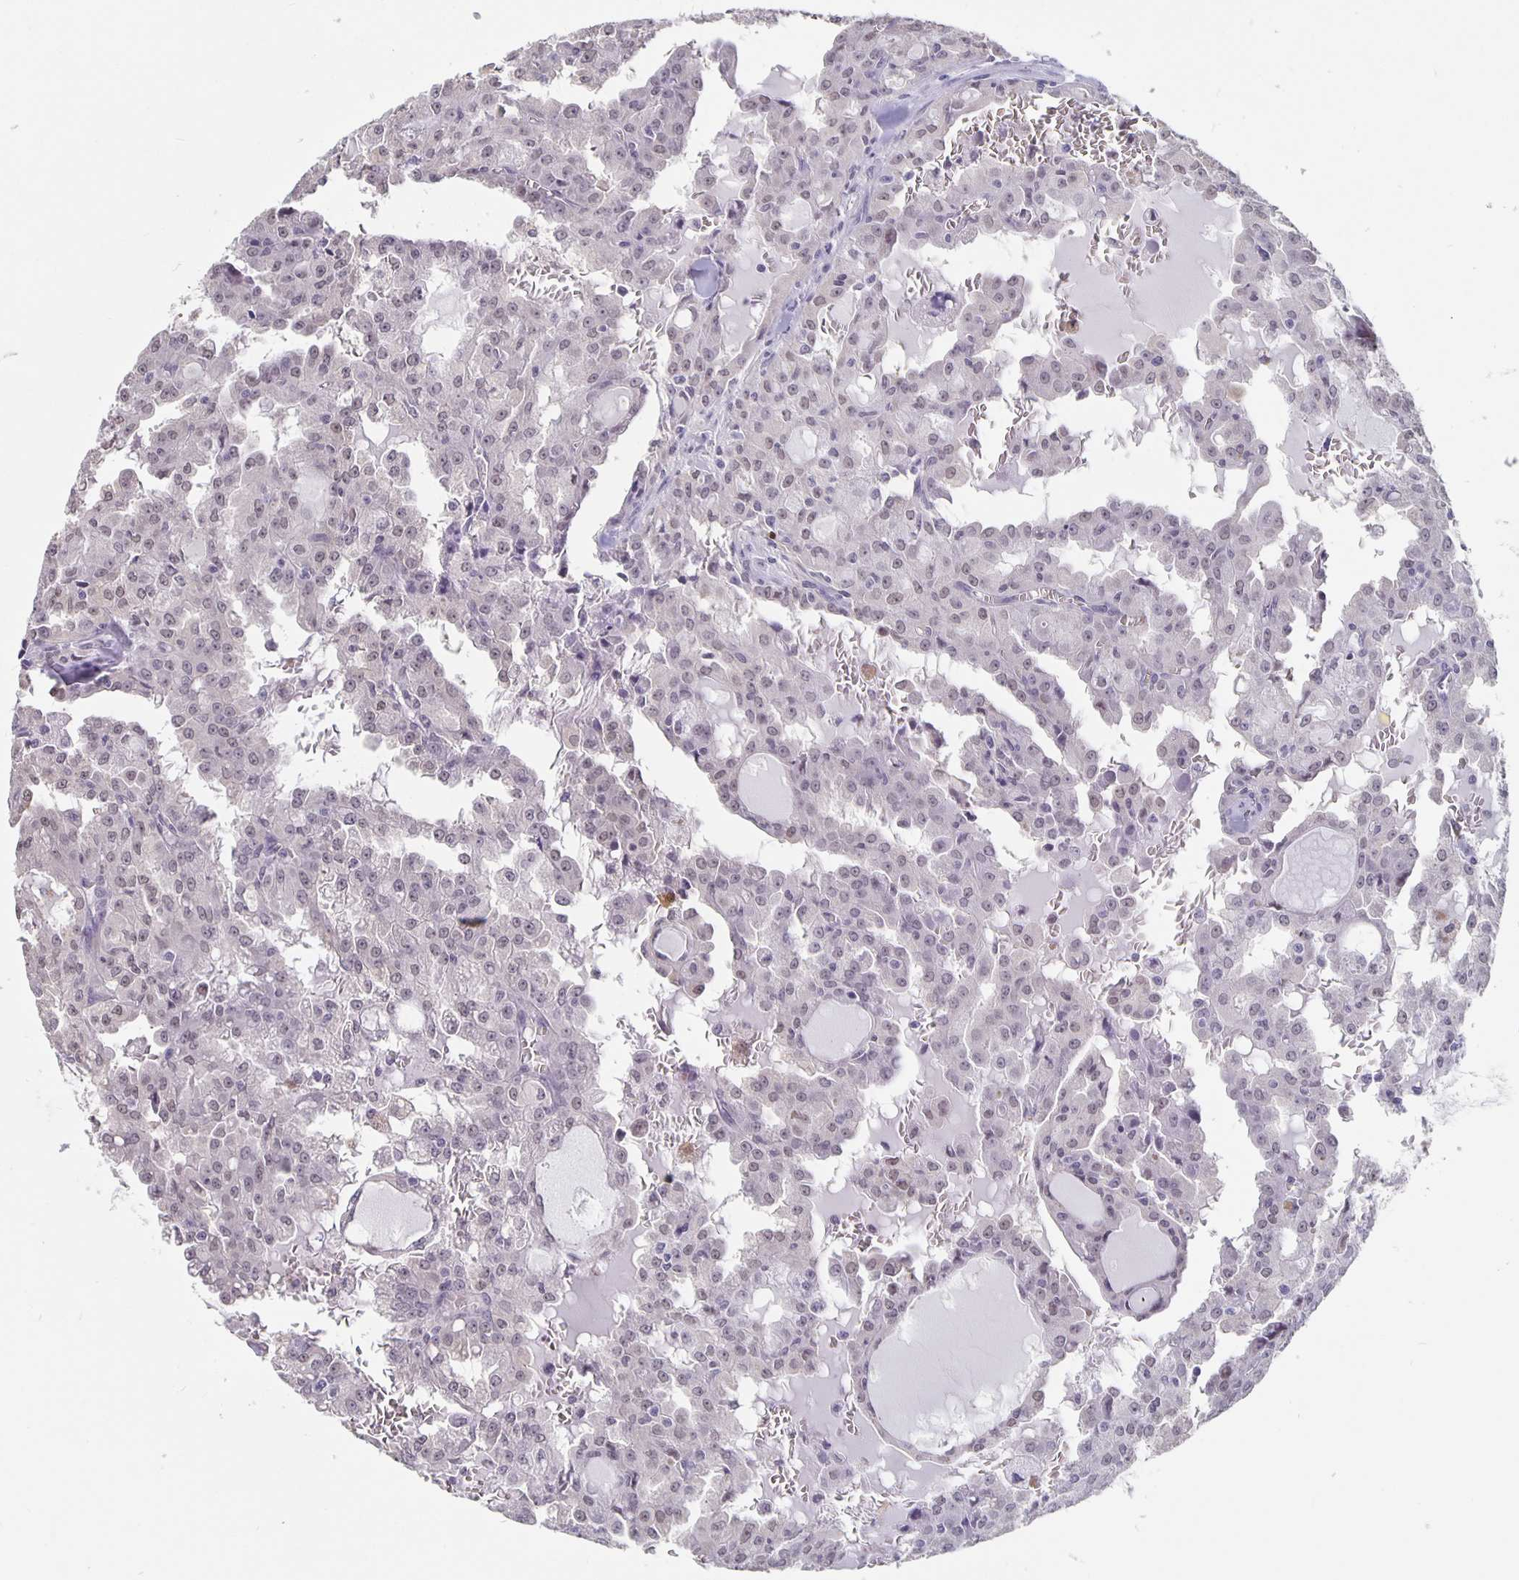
{"staining": {"intensity": "weak", "quantity": "25%-75%", "location": "nuclear"}, "tissue": "head and neck cancer", "cell_type": "Tumor cells", "image_type": "cancer", "snomed": [{"axis": "morphology", "description": "Adenocarcinoma, NOS"}, {"axis": "topography", "description": "Head-Neck"}], "caption": "This photomicrograph shows immunohistochemistry (IHC) staining of adenocarcinoma (head and neck), with low weak nuclear staining in about 25%-75% of tumor cells.", "gene": "ZNF691", "patient": {"sex": "male", "age": 64}}